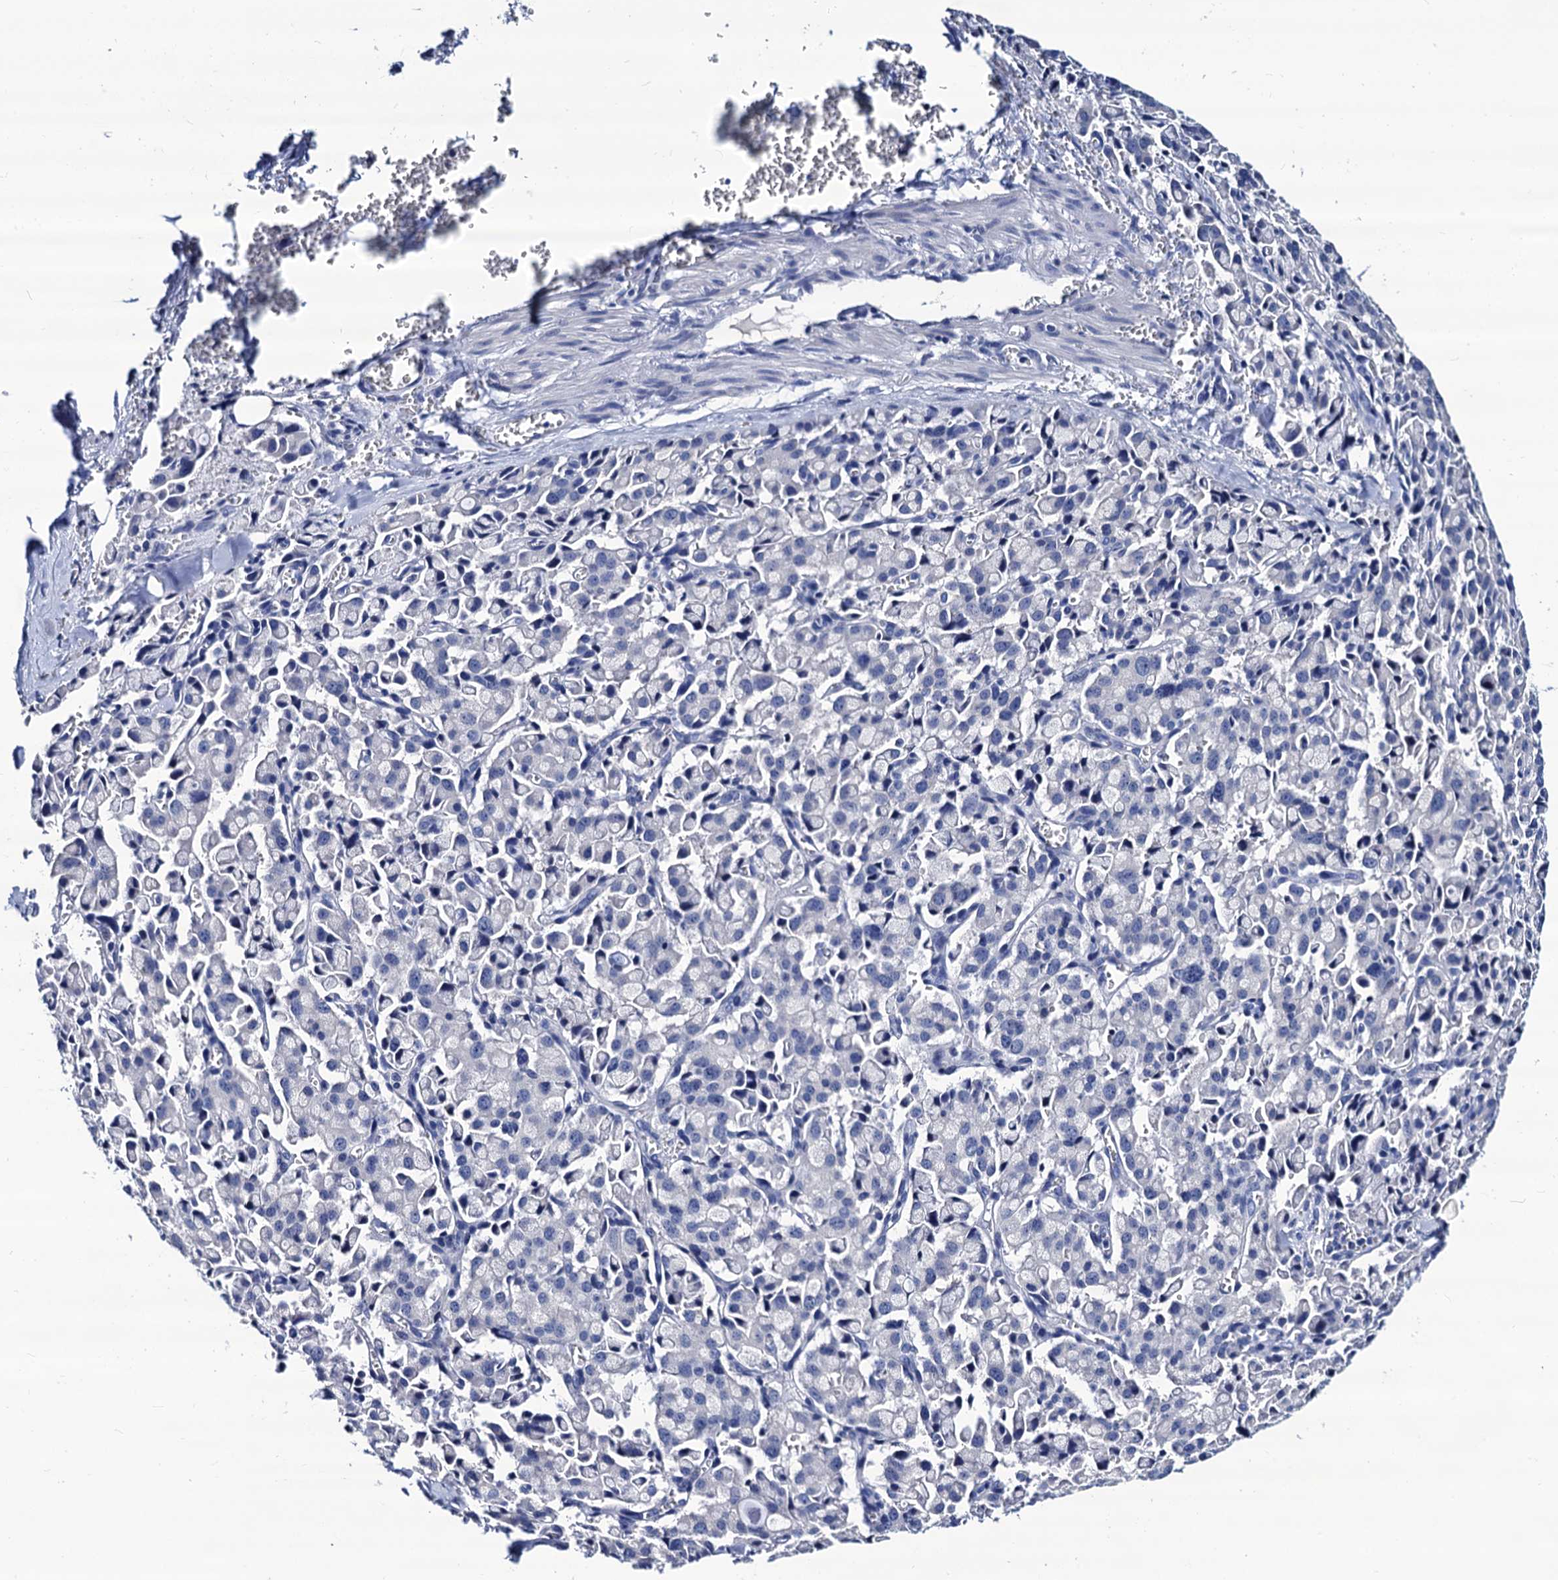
{"staining": {"intensity": "negative", "quantity": "none", "location": "none"}, "tissue": "pancreatic cancer", "cell_type": "Tumor cells", "image_type": "cancer", "snomed": [{"axis": "morphology", "description": "Adenocarcinoma, NOS"}, {"axis": "topography", "description": "Pancreas"}], "caption": "Immunohistochemistry (IHC) of adenocarcinoma (pancreatic) reveals no expression in tumor cells.", "gene": "LRRC30", "patient": {"sex": "male", "age": 65}}